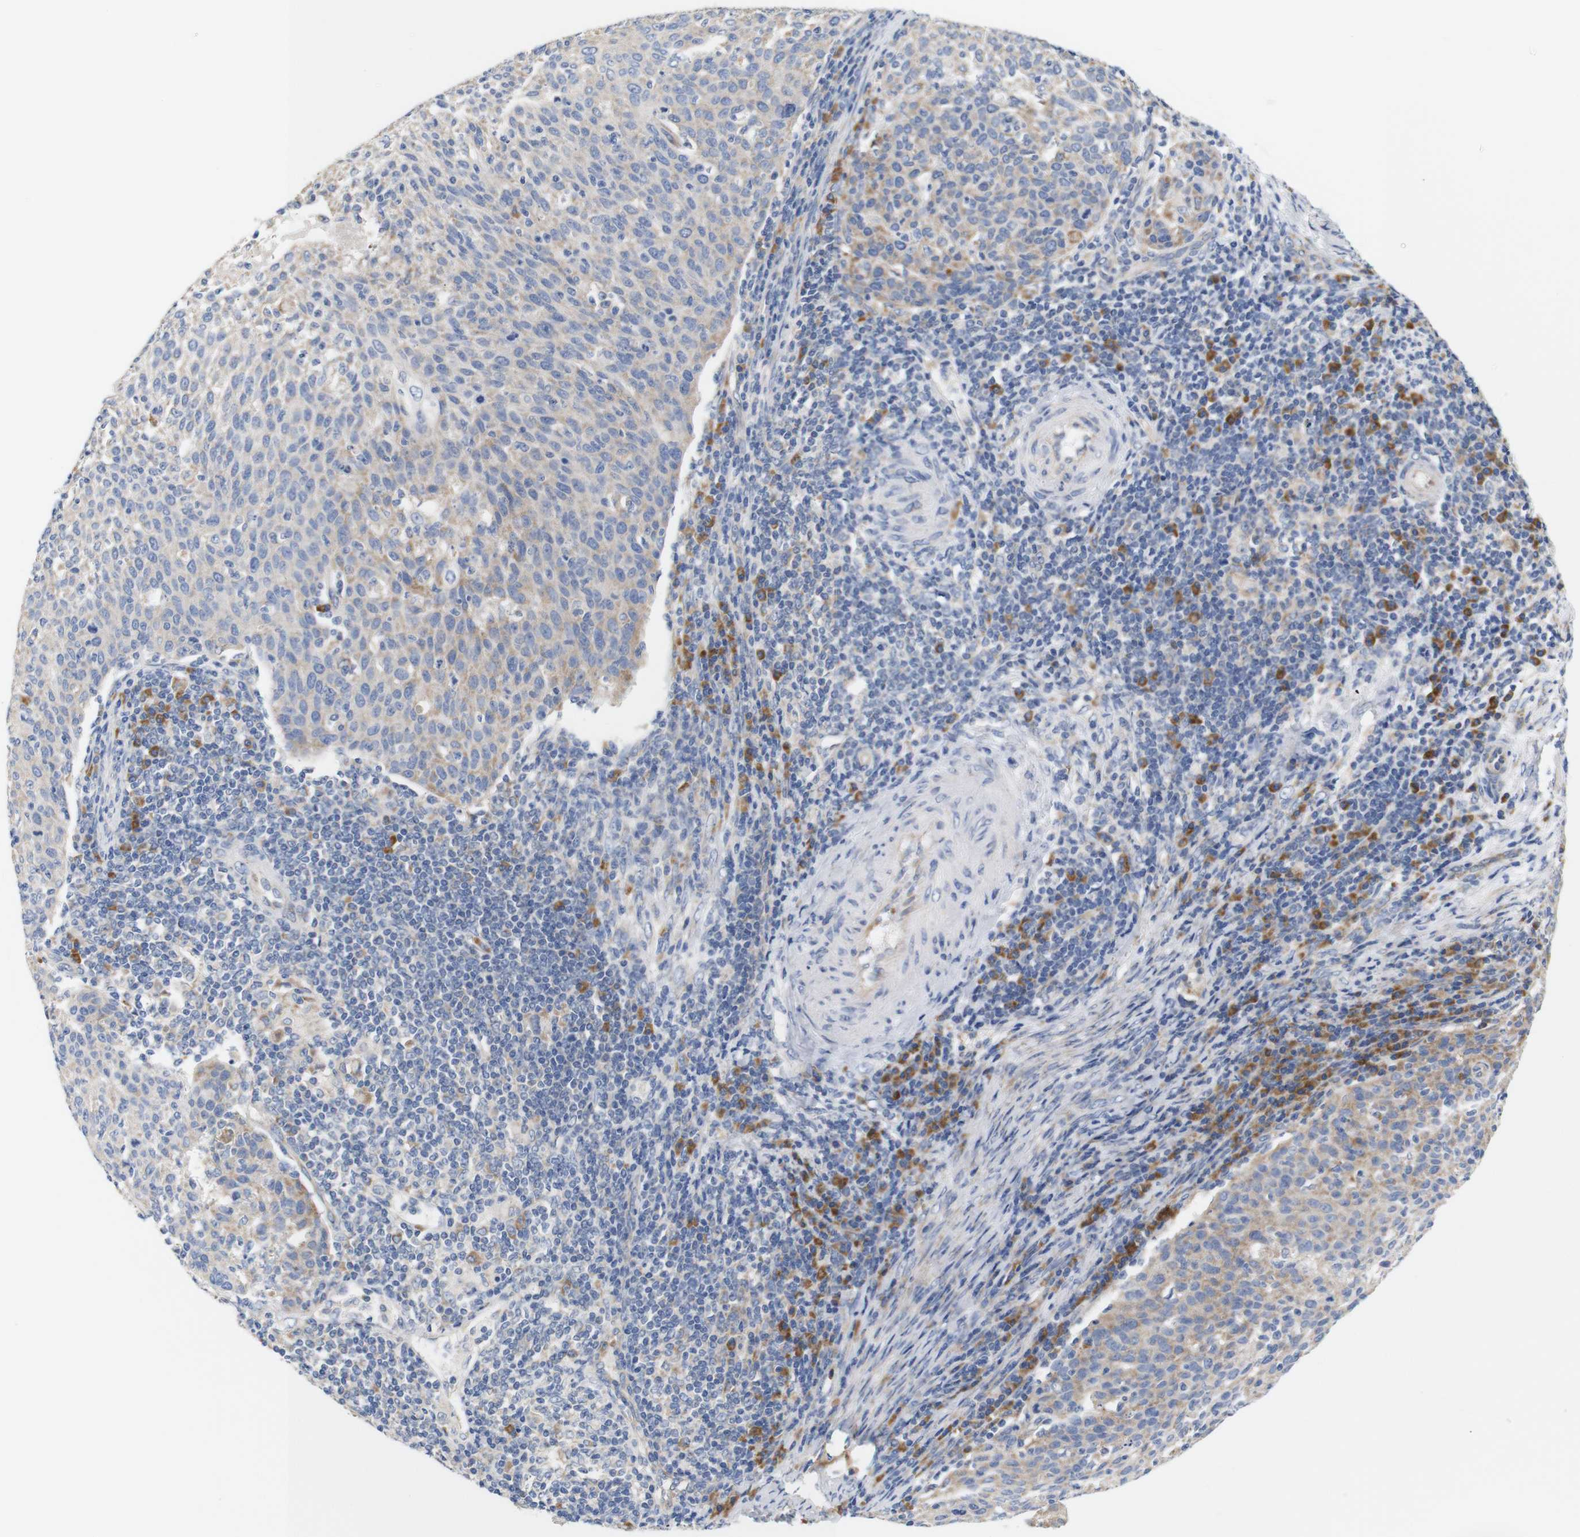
{"staining": {"intensity": "moderate", "quantity": ">75%", "location": "cytoplasmic/membranous"}, "tissue": "cervical cancer", "cell_type": "Tumor cells", "image_type": "cancer", "snomed": [{"axis": "morphology", "description": "Squamous cell carcinoma, NOS"}, {"axis": "topography", "description": "Cervix"}], "caption": "Human cervical cancer stained with a brown dye demonstrates moderate cytoplasmic/membranous positive expression in about >75% of tumor cells.", "gene": "TRIM5", "patient": {"sex": "female", "age": 38}}